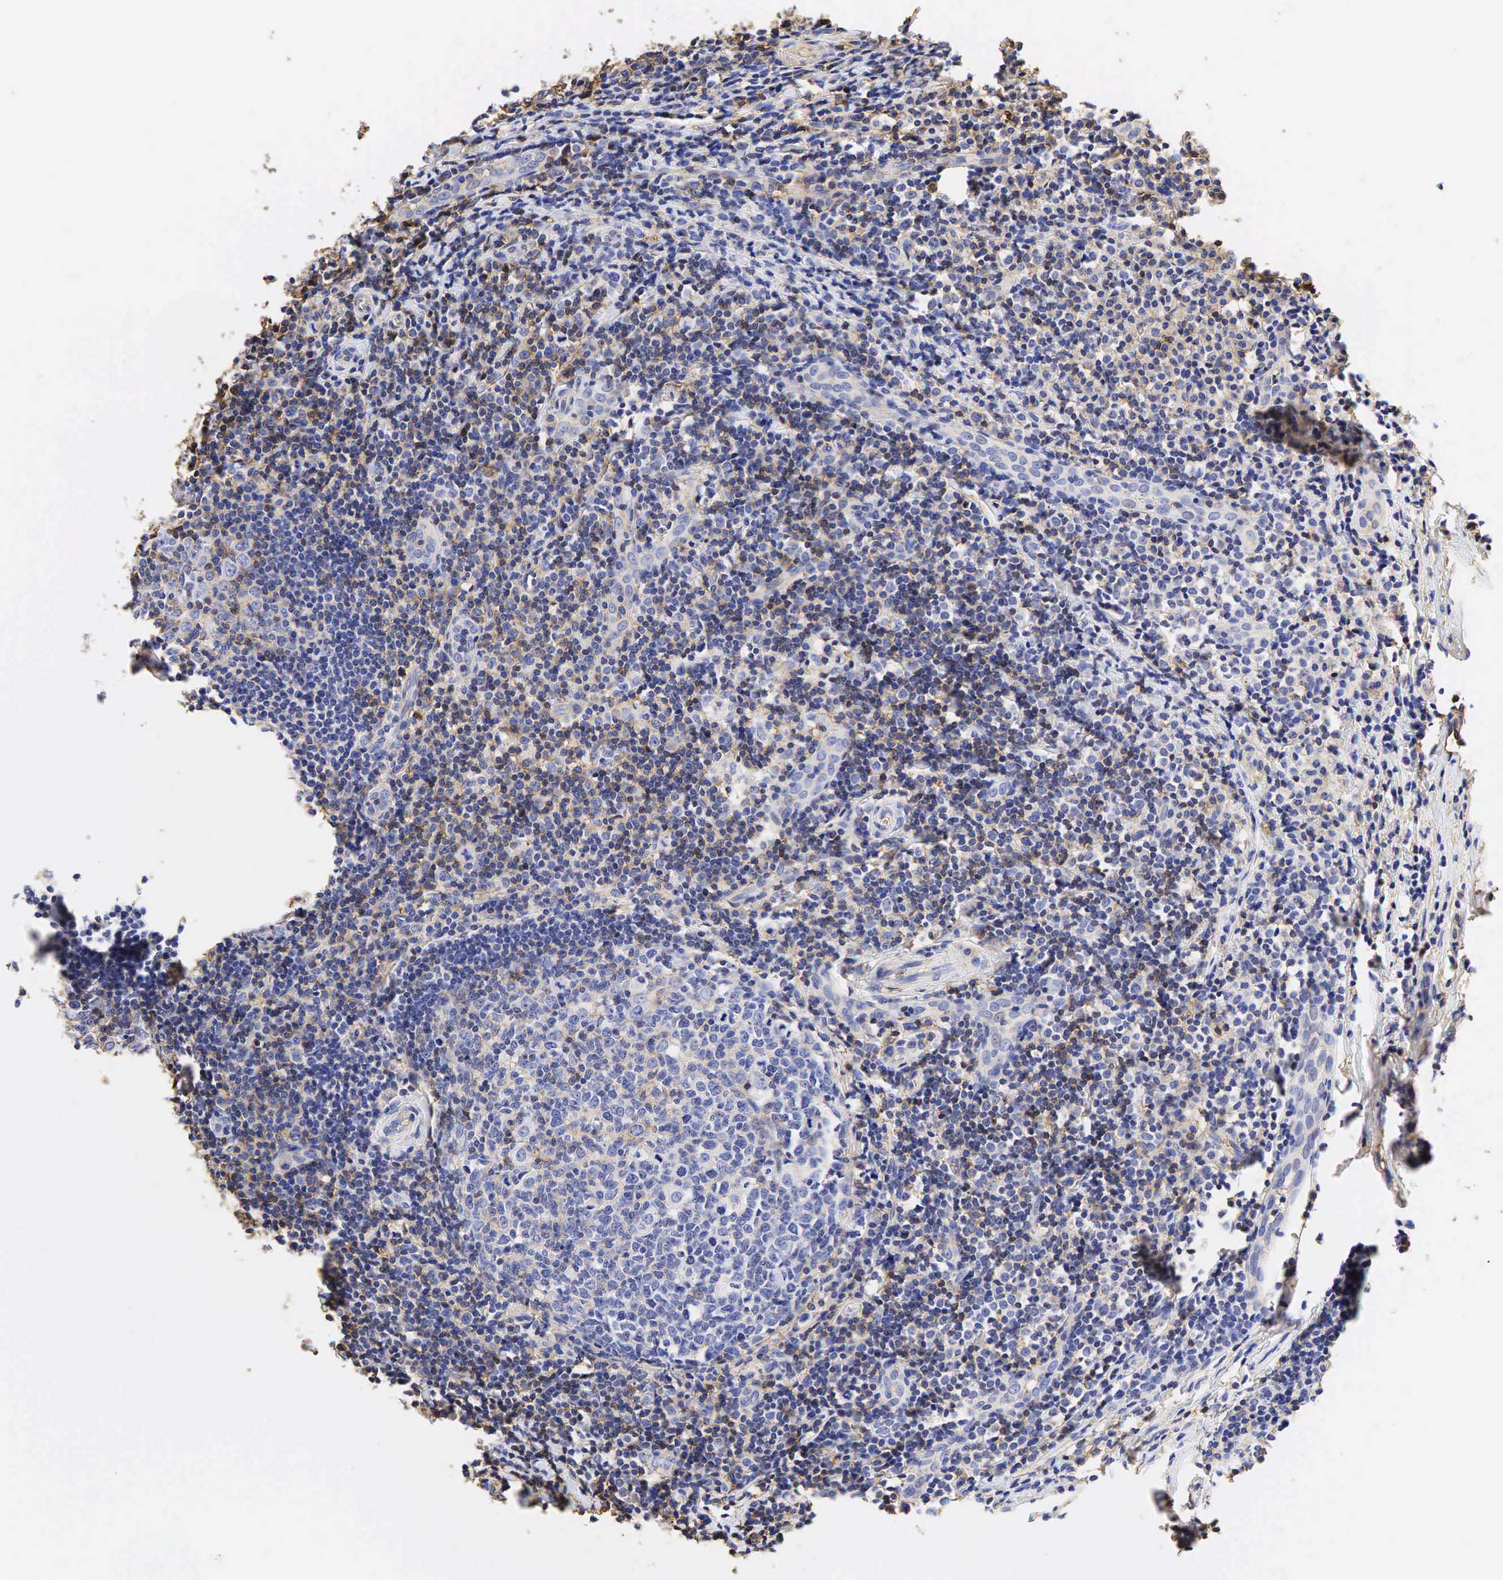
{"staining": {"intensity": "negative", "quantity": "none", "location": "none"}, "tissue": "tonsil", "cell_type": "Germinal center cells", "image_type": "normal", "snomed": [{"axis": "morphology", "description": "Normal tissue, NOS"}, {"axis": "topography", "description": "Tonsil"}], "caption": "High power microscopy image of an immunohistochemistry (IHC) micrograph of unremarkable tonsil, revealing no significant positivity in germinal center cells. (Stains: DAB immunohistochemistry with hematoxylin counter stain, Microscopy: brightfield microscopy at high magnification).", "gene": "CD99", "patient": {"sex": "female", "age": 41}}